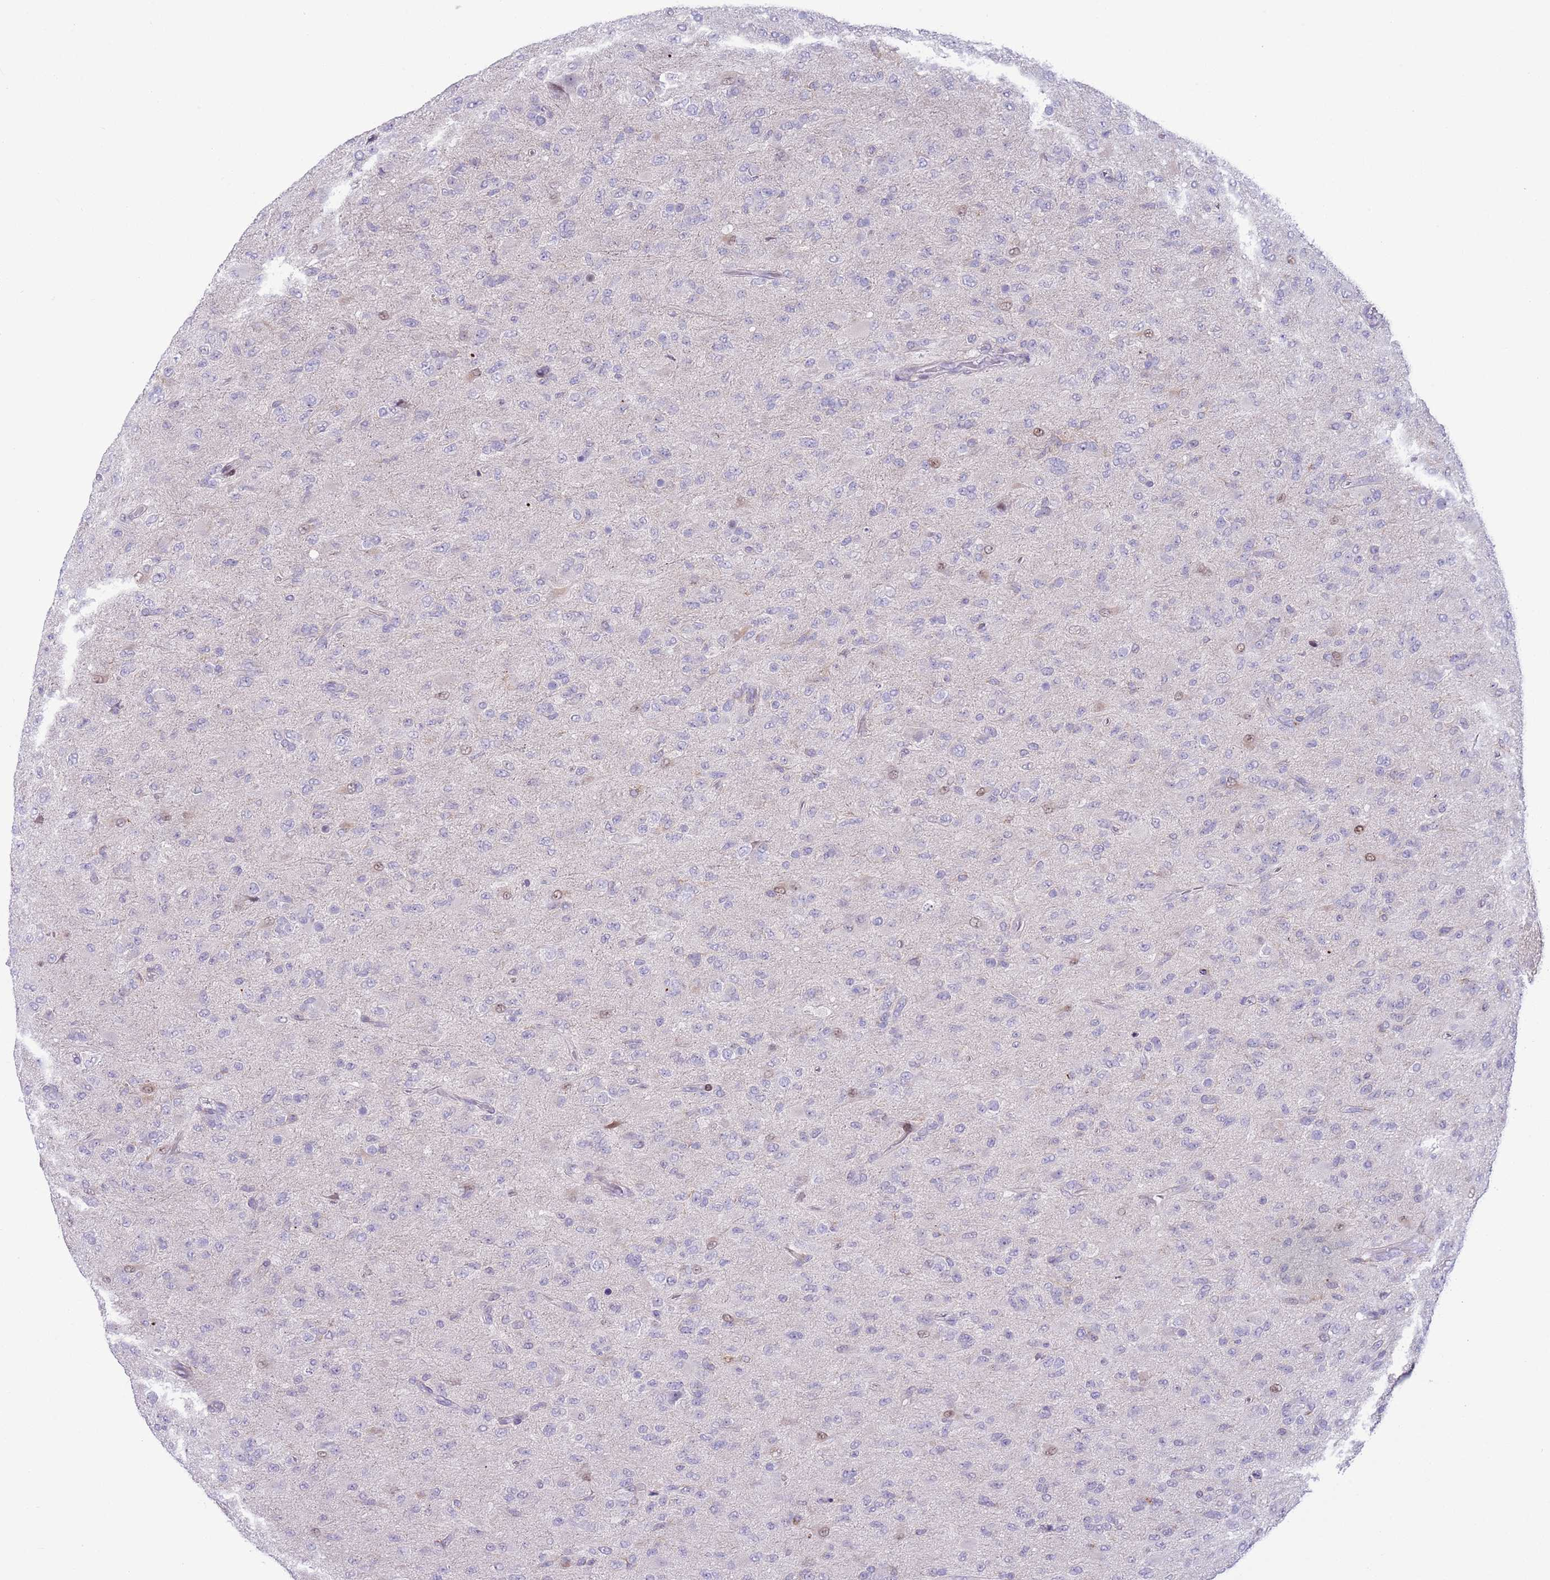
{"staining": {"intensity": "negative", "quantity": "none", "location": "none"}, "tissue": "glioma", "cell_type": "Tumor cells", "image_type": "cancer", "snomed": [{"axis": "morphology", "description": "Glioma, malignant, Low grade"}, {"axis": "topography", "description": "Brain"}], "caption": "The image shows no staining of tumor cells in malignant glioma (low-grade).", "gene": "ANO8", "patient": {"sex": "male", "age": 65}}